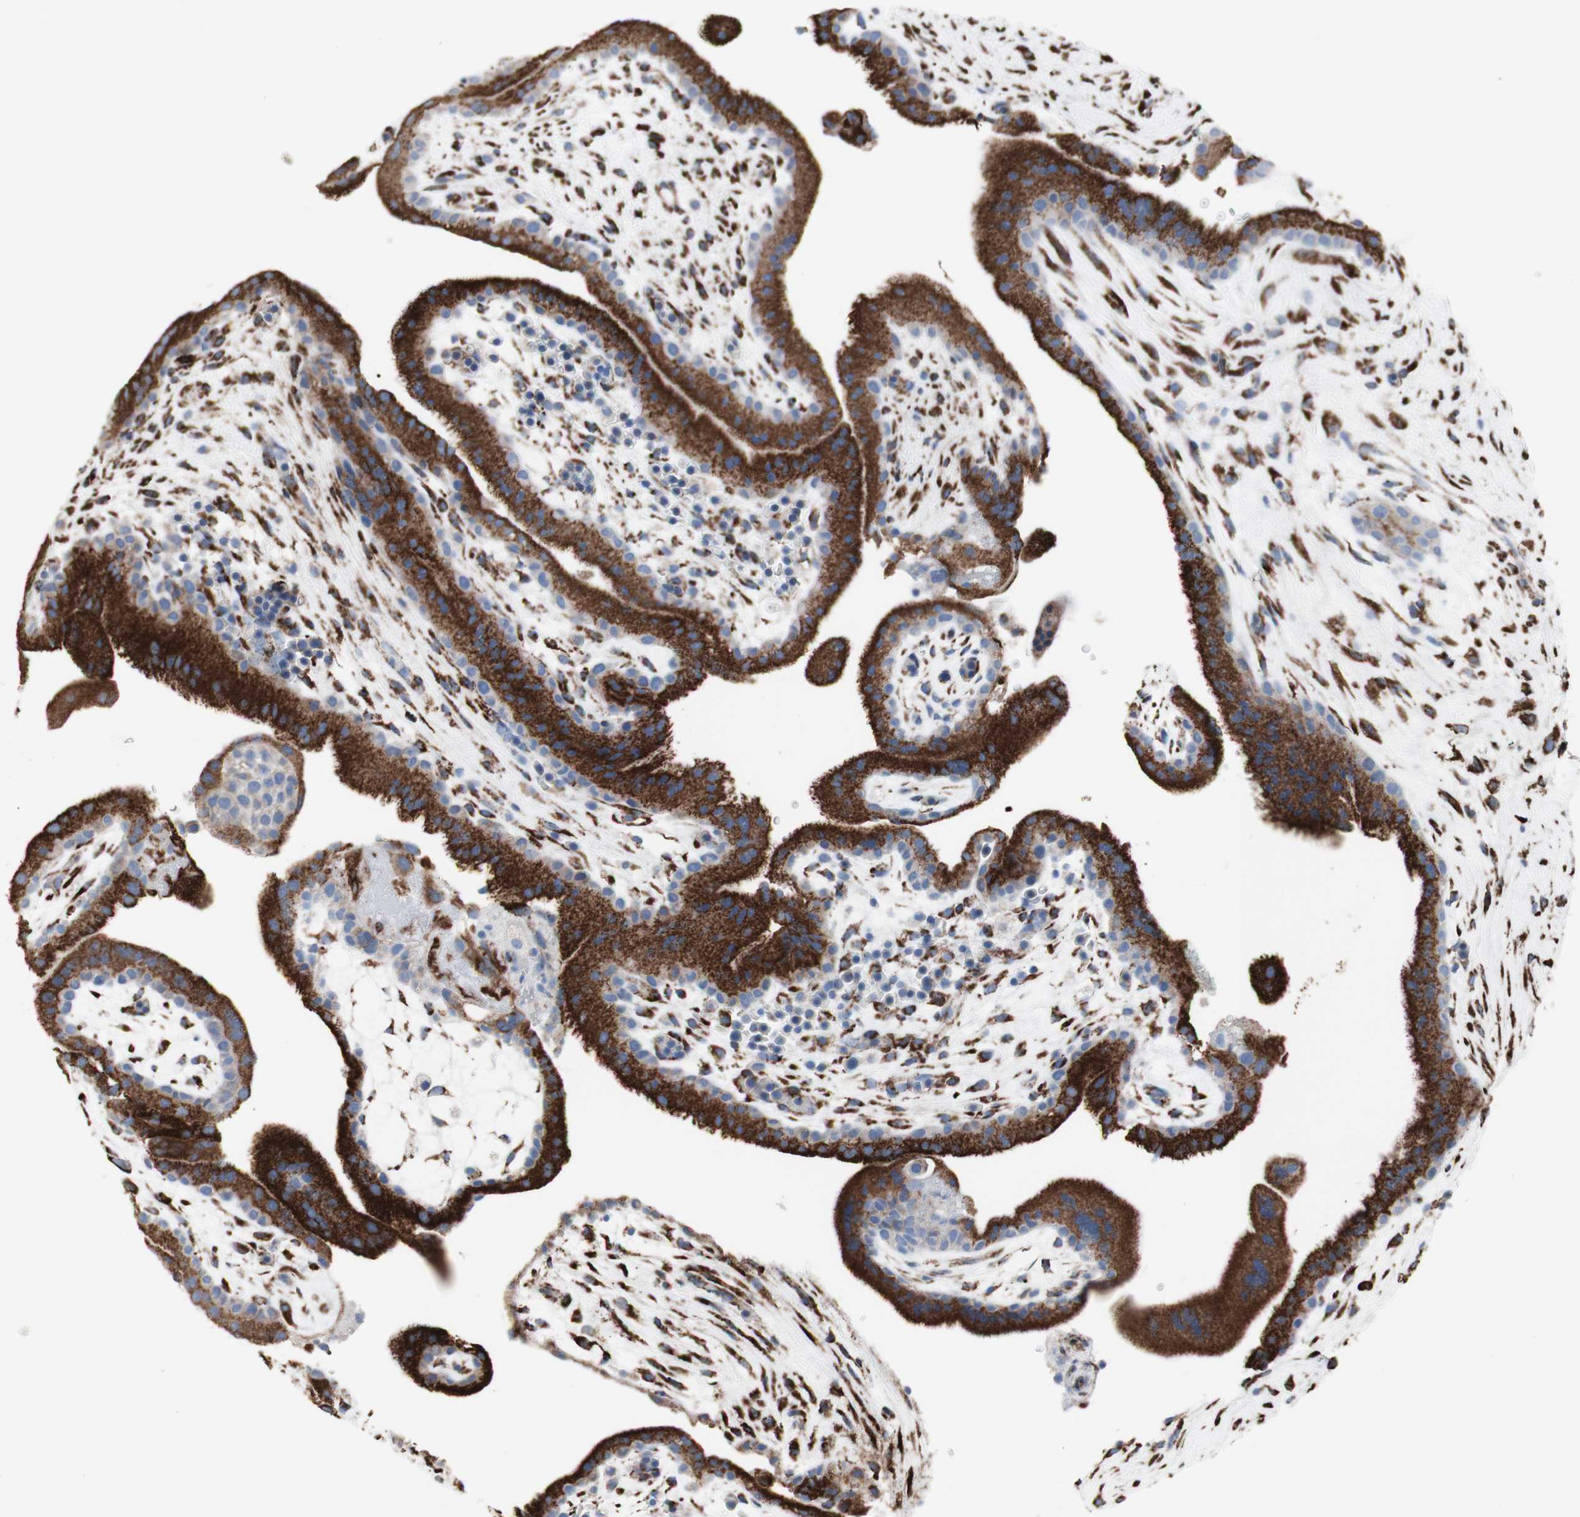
{"staining": {"intensity": "strong", "quantity": ">75%", "location": "cytoplasmic/membranous"}, "tissue": "placenta", "cell_type": "Trophoblastic cells", "image_type": "normal", "snomed": [{"axis": "morphology", "description": "Normal tissue, NOS"}, {"axis": "topography", "description": "Placenta"}], "caption": "Protein analysis of unremarkable placenta demonstrates strong cytoplasmic/membranous staining in about >75% of trophoblastic cells. (Stains: DAB in brown, nuclei in blue, Microscopy: brightfield microscopy at high magnification).", "gene": "AGPAT5", "patient": {"sex": "female", "age": 19}}